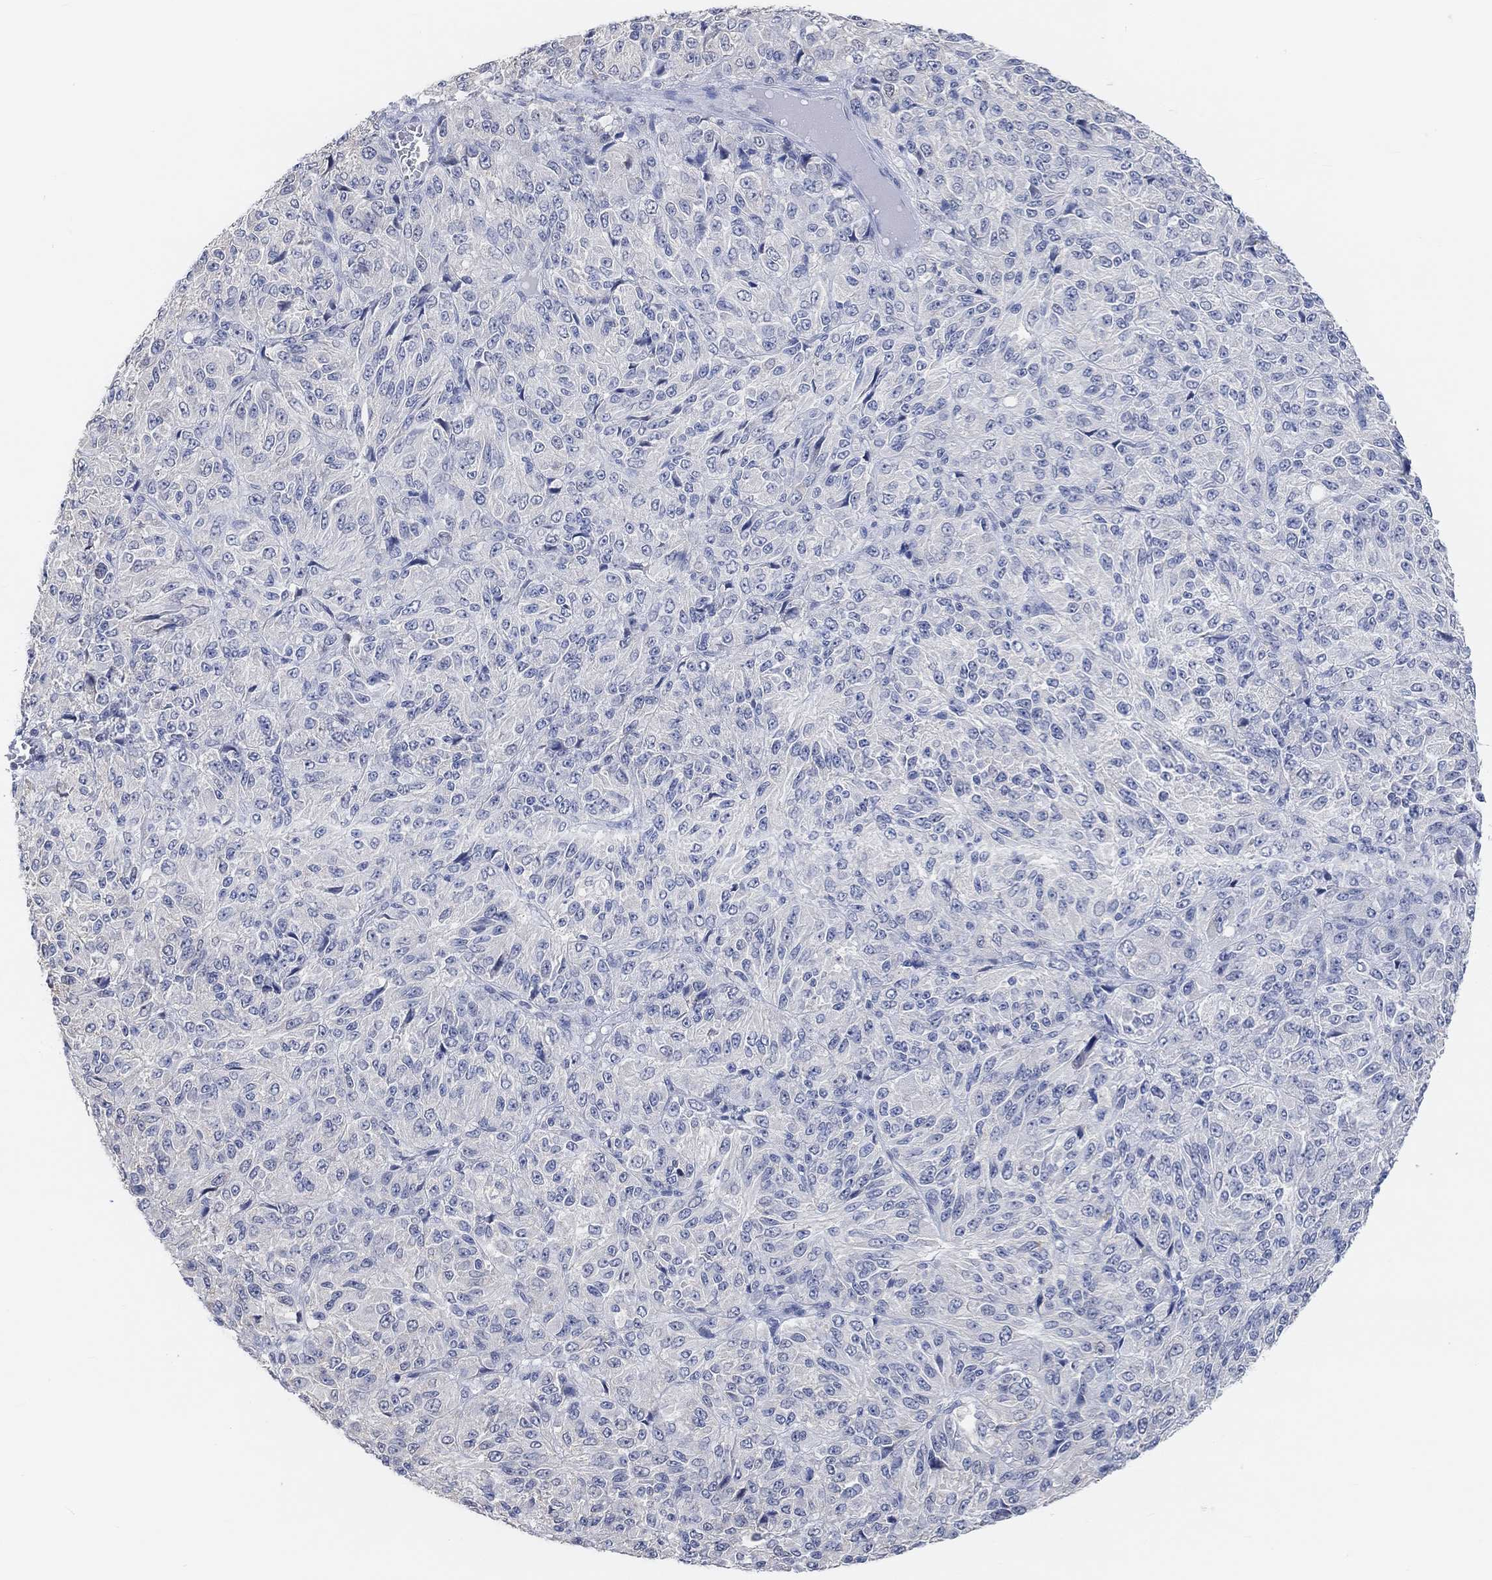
{"staining": {"intensity": "negative", "quantity": "none", "location": "none"}, "tissue": "melanoma", "cell_type": "Tumor cells", "image_type": "cancer", "snomed": [{"axis": "morphology", "description": "Malignant melanoma, Metastatic site"}, {"axis": "topography", "description": "Brain"}], "caption": "Immunohistochemical staining of human malignant melanoma (metastatic site) displays no significant expression in tumor cells.", "gene": "MUC1", "patient": {"sex": "female", "age": 56}}